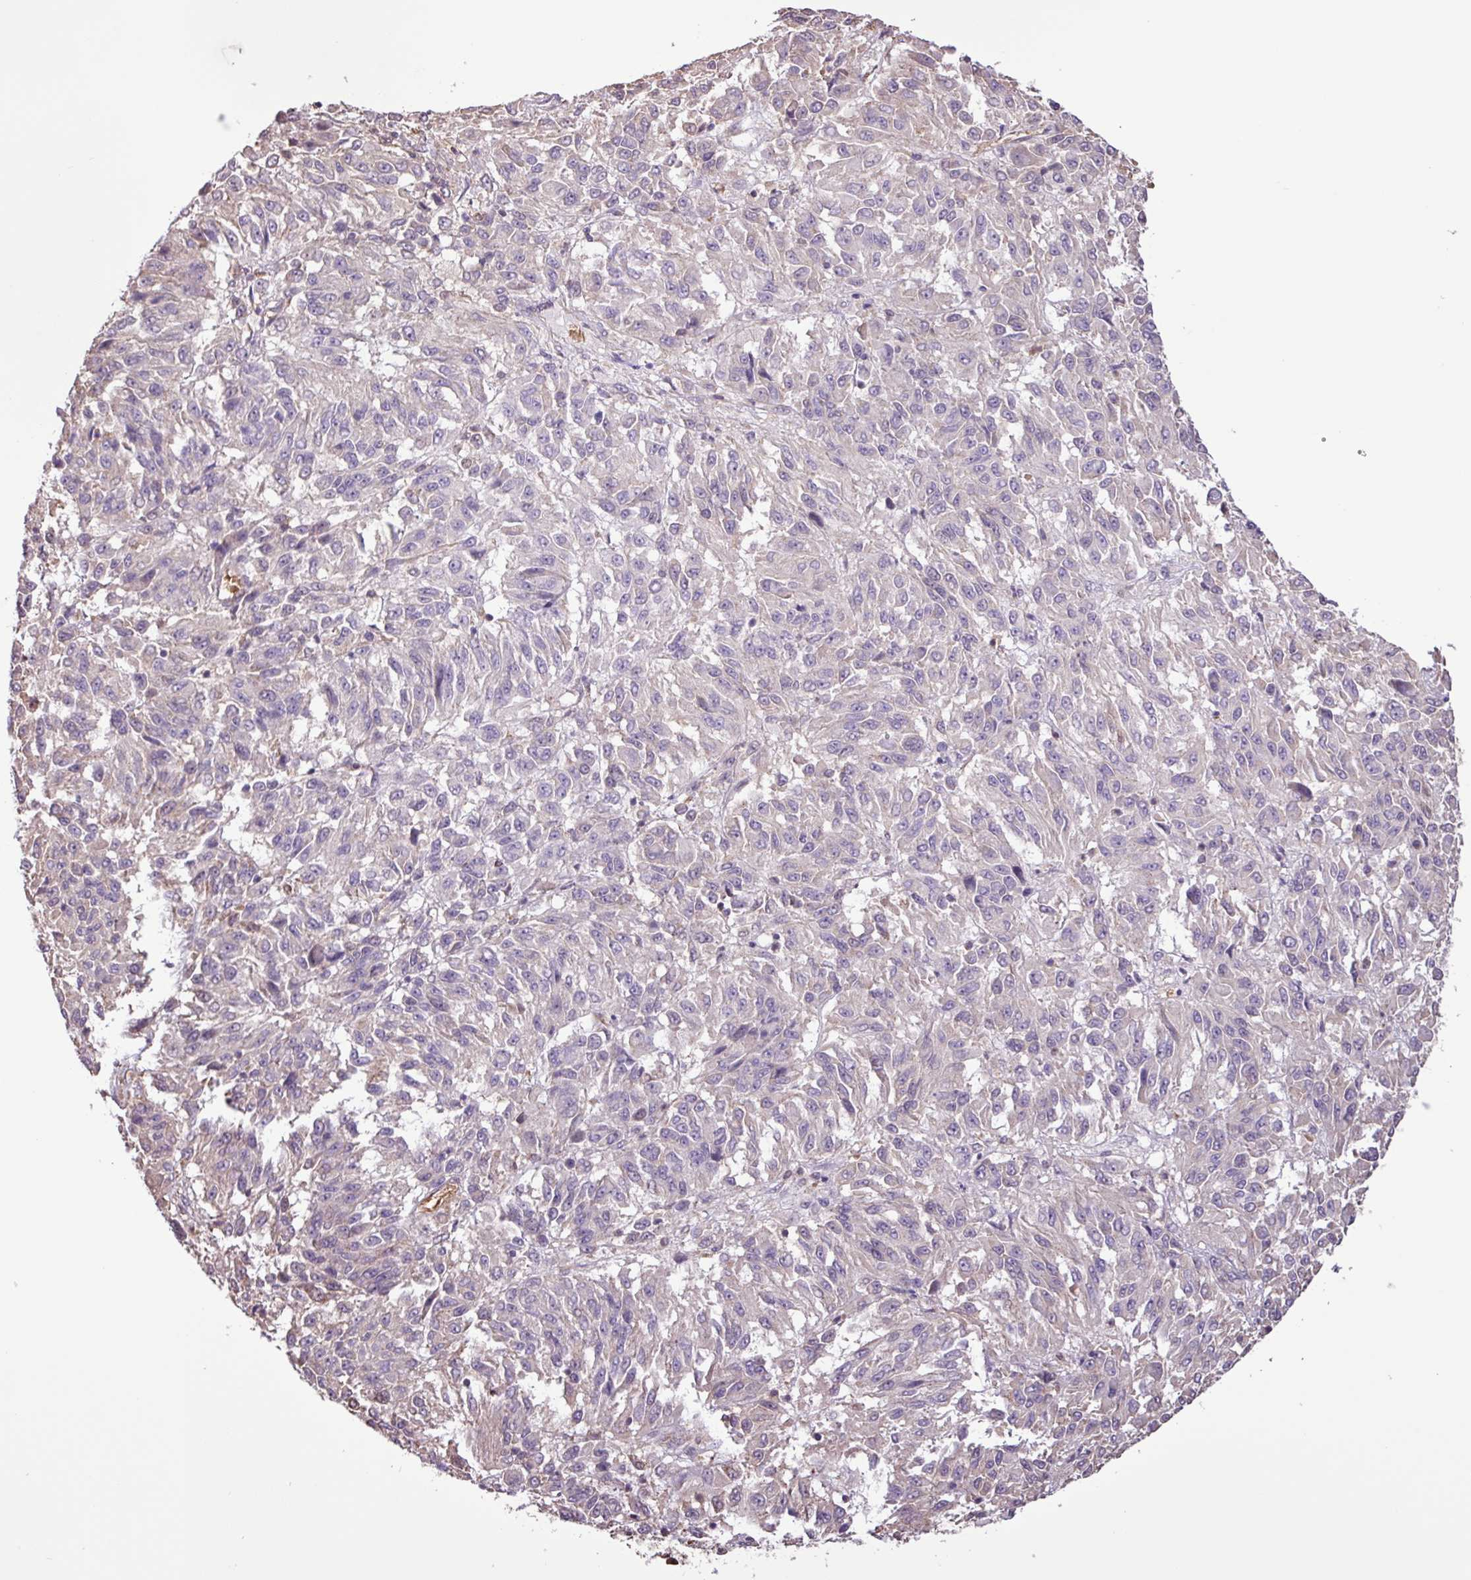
{"staining": {"intensity": "negative", "quantity": "none", "location": "none"}, "tissue": "melanoma", "cell_type": "Tumor cells", "image_type": "cancer", "snomed": [{"axis": "morphology", "description": "Malignant melanoma, Metastatic site"}, {"axis": "topography", "description": "Lung"}], "caption": "A histopathology image of melanoma stained for a protein demonstrates no brown staining in tumor cells.", "gene": "CHST11", "patient": {"sex": "male", "age": 64}}